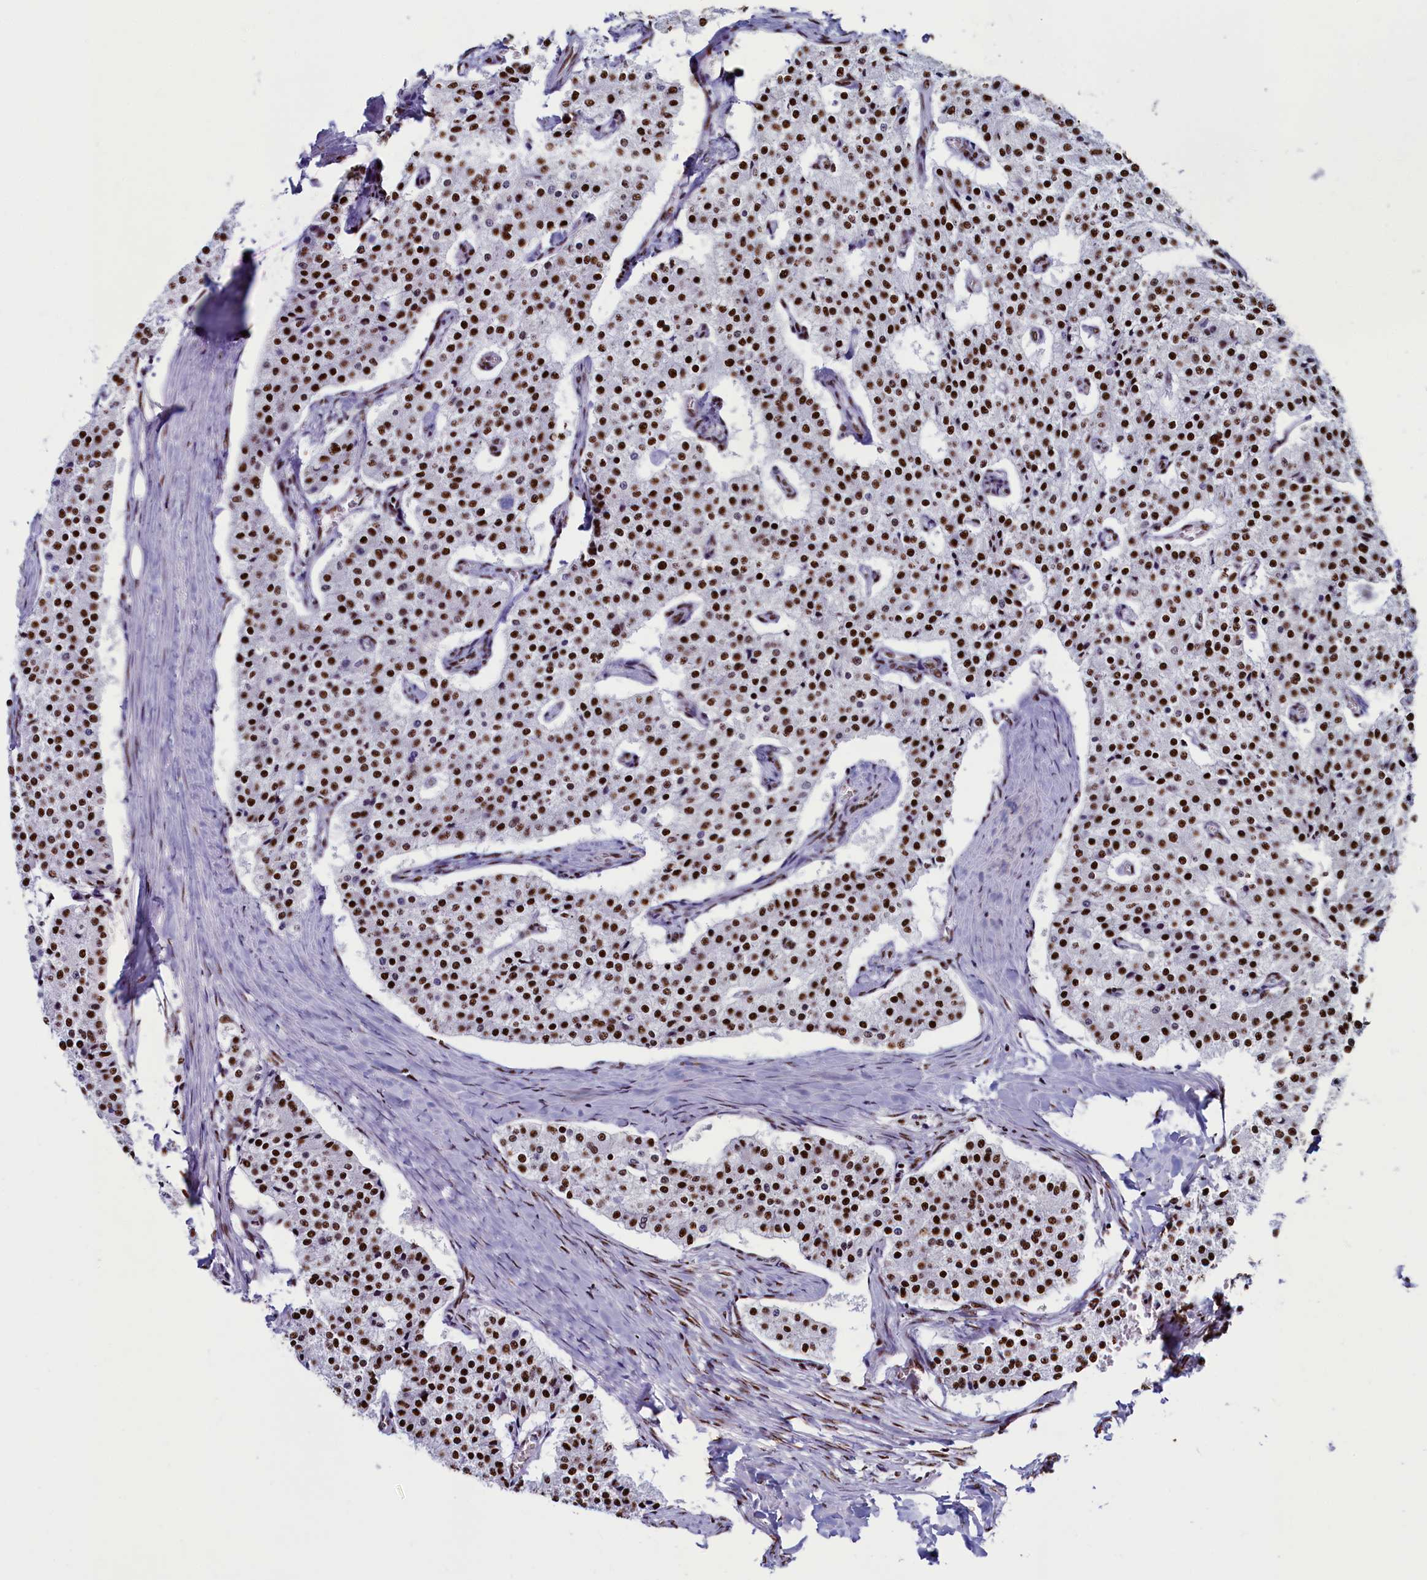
{"staining": {"intensity": "strong", "quantity": ">75%", "location": "nuclear"}, "tissue": "carcinoid", "cell_type": "Tumor cells", "image_type": "cancer", "snomed": [{"axis": "morphology", "description": "Carcinoid, malignant, NOS"}, {"axis": "topography", "description": "Colon"}], "caption": "This micrograph displays immunohistochemistry staining of human carcinoid, with high strong nuclear positivity in about >75% of tumor cells.", "gene": "SRRM2", "patient": {"sex": "female", "age": 52}}